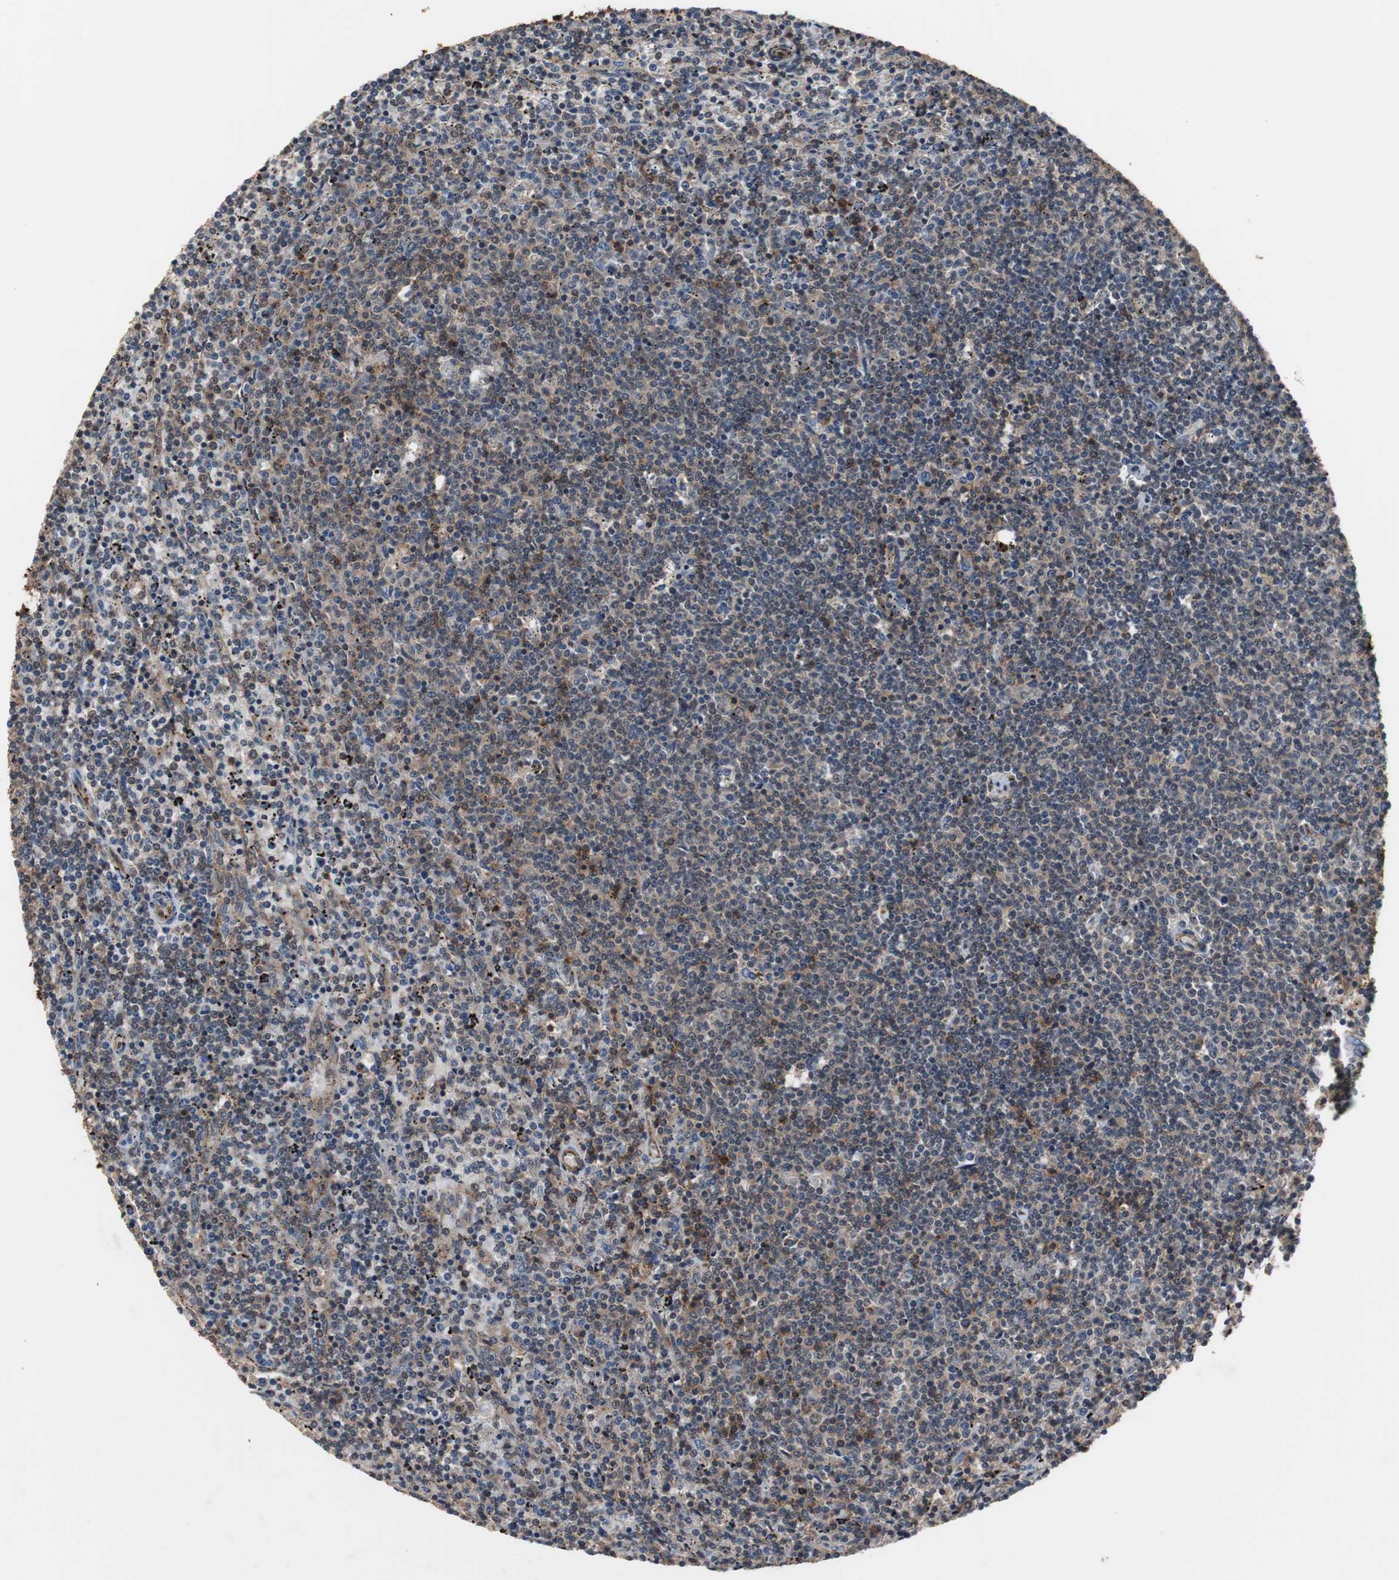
{"staining": {"intensity": "weak", "quantity": "25%-75%", "location": "cytoplasmic/membranous"}, "tissue": "lymphoma", "cell_type": "Tumor cells", "image_type": "cancer", "snomed": [{"axis": "morphology", "description": "Malignant lymphoma, non-Hodgkin's type, Low grade"}, {"axis": "topography", "description": "Spleen"}], "caption": "A brown stain shows weak cytoplasmic/membranous positivity of a protein in human lymphoma tumor cells. The staining was performed using DAB, with brown indicating positive protein expression. Nuclei are stained blue with hematoxylin.", "gene": "NDRG1", "patient": {"sex": "female", "age": 50}}